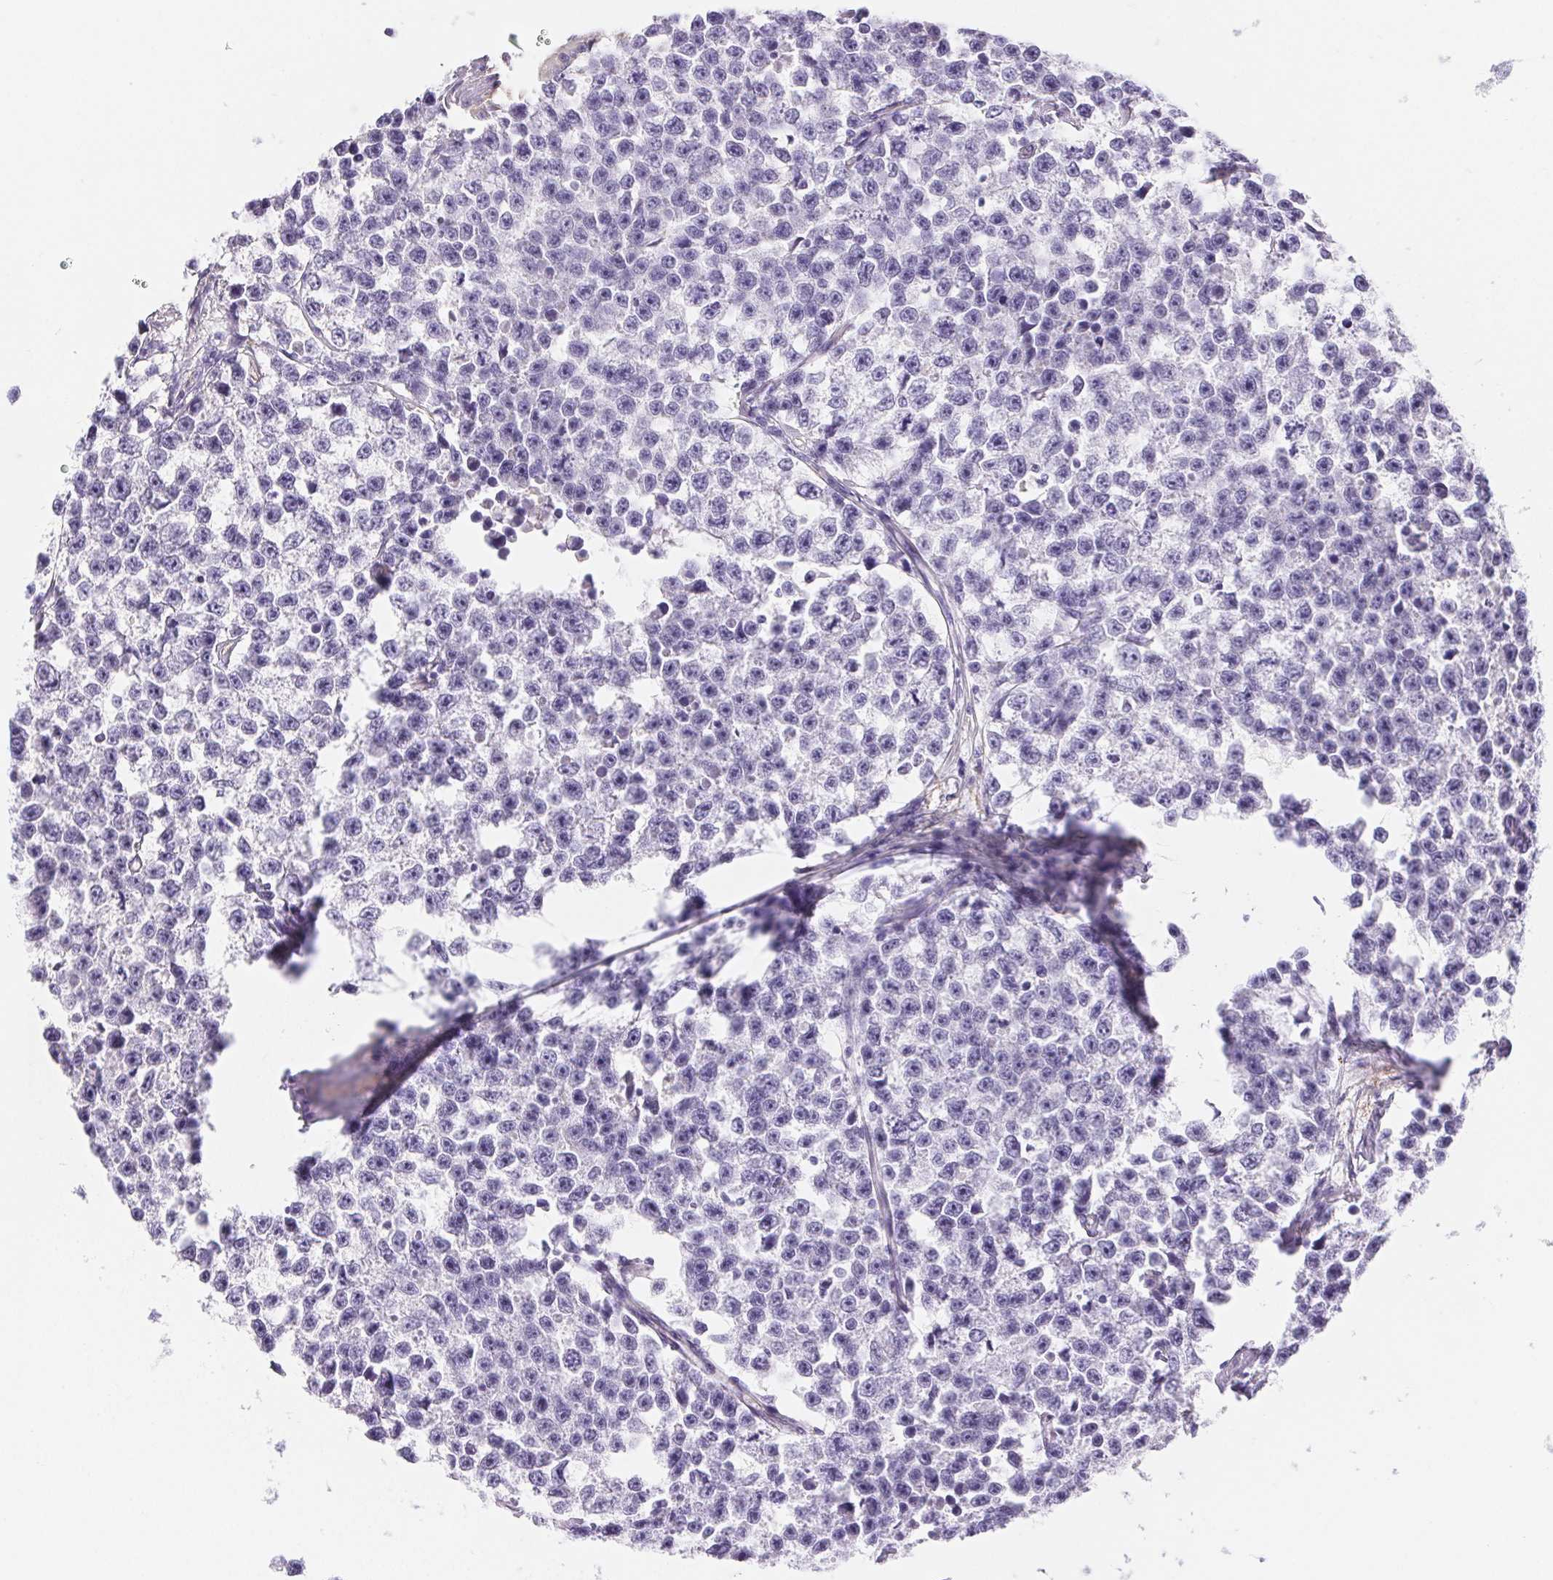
{"staining": {"intensity": "negative", "quantity": "none", "location": "none"}, "tissue": "testis cancer", "cell_type": "Tumor cells", "image_type": "cancer", "snomed": [{"axis": "morphology", "description": "Seminoma, NOS"}, {"axis": "topography", "description": "Testis"}], "caption": "The micrograph reveals no significant positivity in tumor cells of testis cancer.", "gene": "PNLIP", "patient": {"sex": "male", "age": 26}}